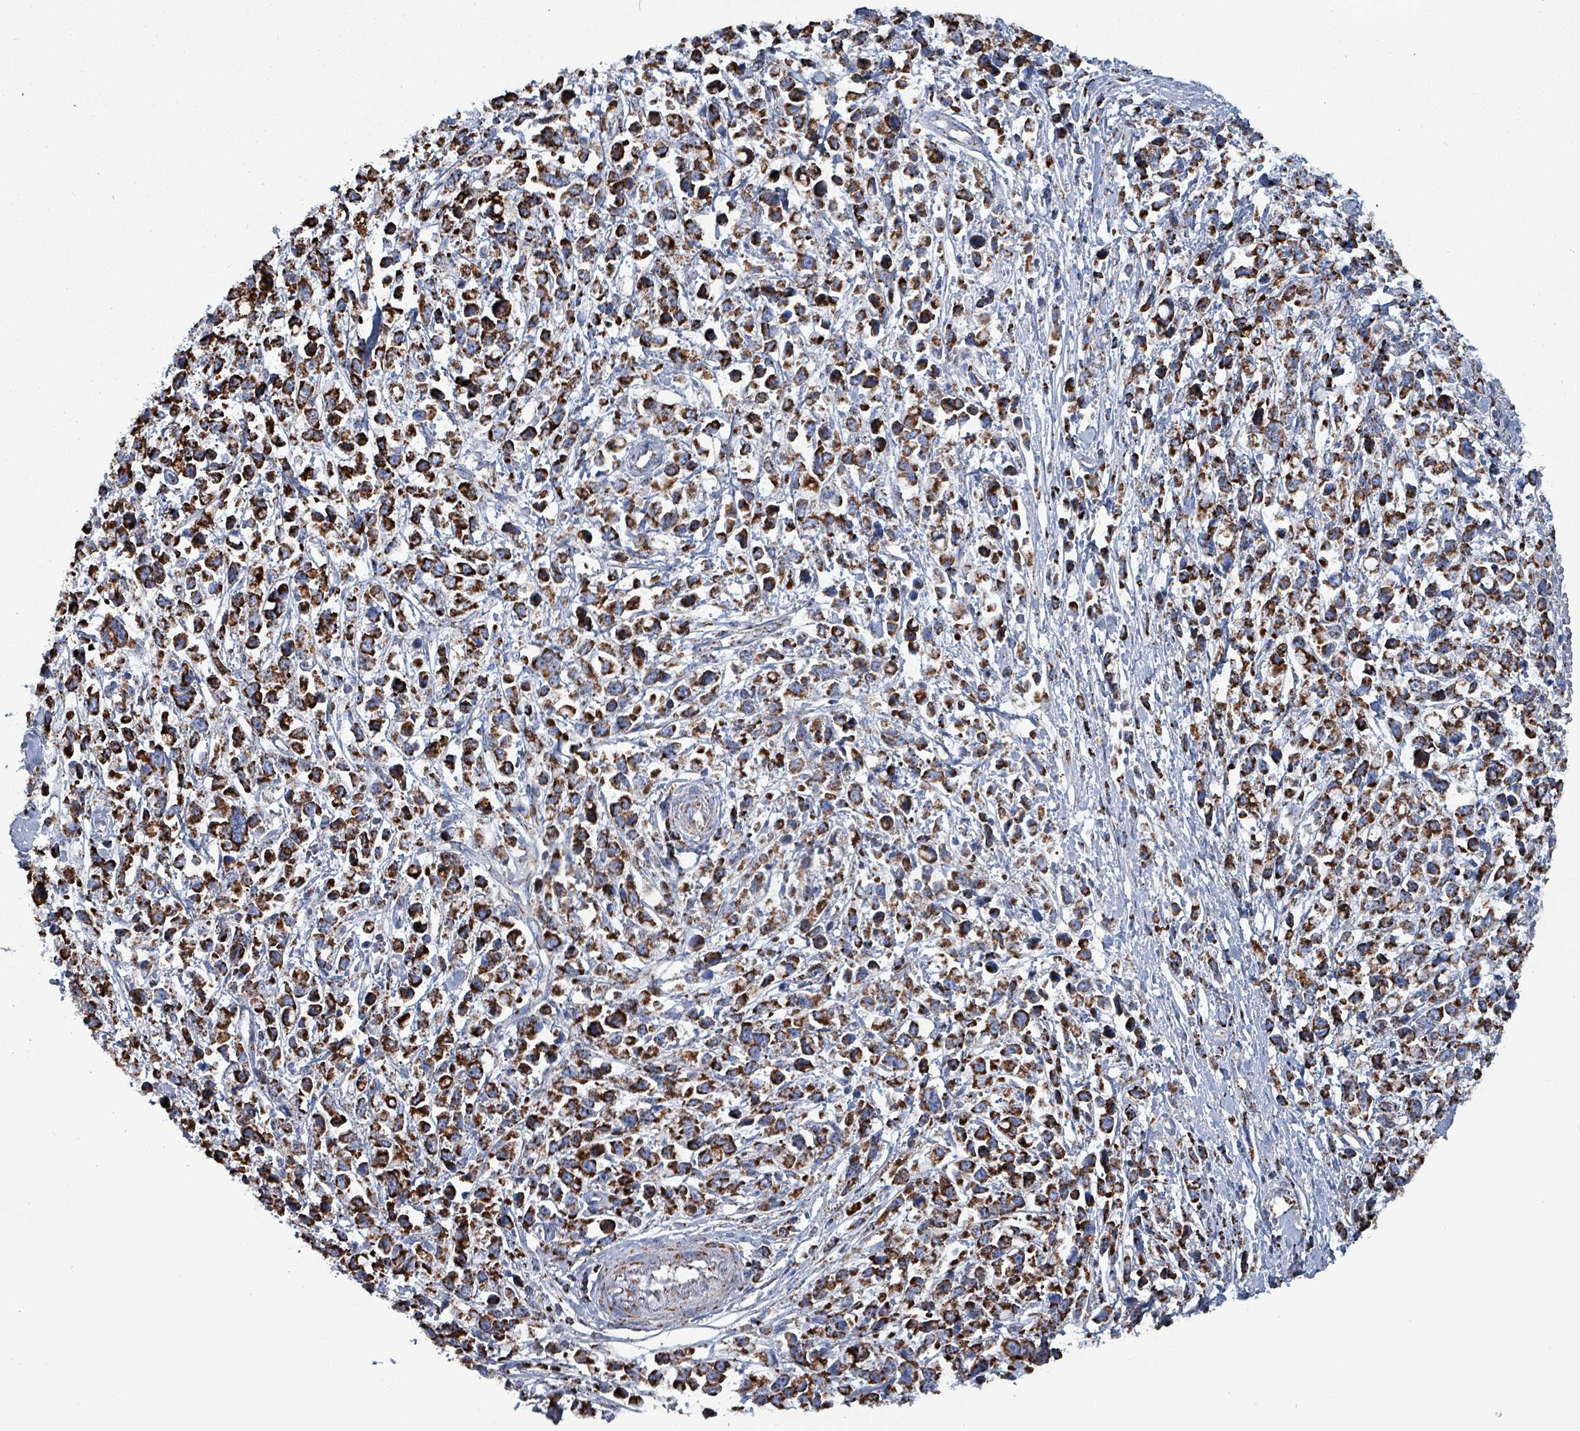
{"staining": {"intensity": "strong", "quantity": ">75%", "location": "cytoplasmic/membranous"}, "tissue": "stomach cancer", "cell_type": "Tumor cells", "image_type": "cancer", "snomed": [{"axis": "morphology", "description": "Adenocarcinoma, NOS"}, {"axis": "topography", "description": "Stomach"}], "caption": "A micrograph of stomach cancer stained for a protein displays strong cytoplasmic/membranous brown staining in tumor cells.", "gene": "IDH3B", "patient": {"sex": "female", "age": 81}}